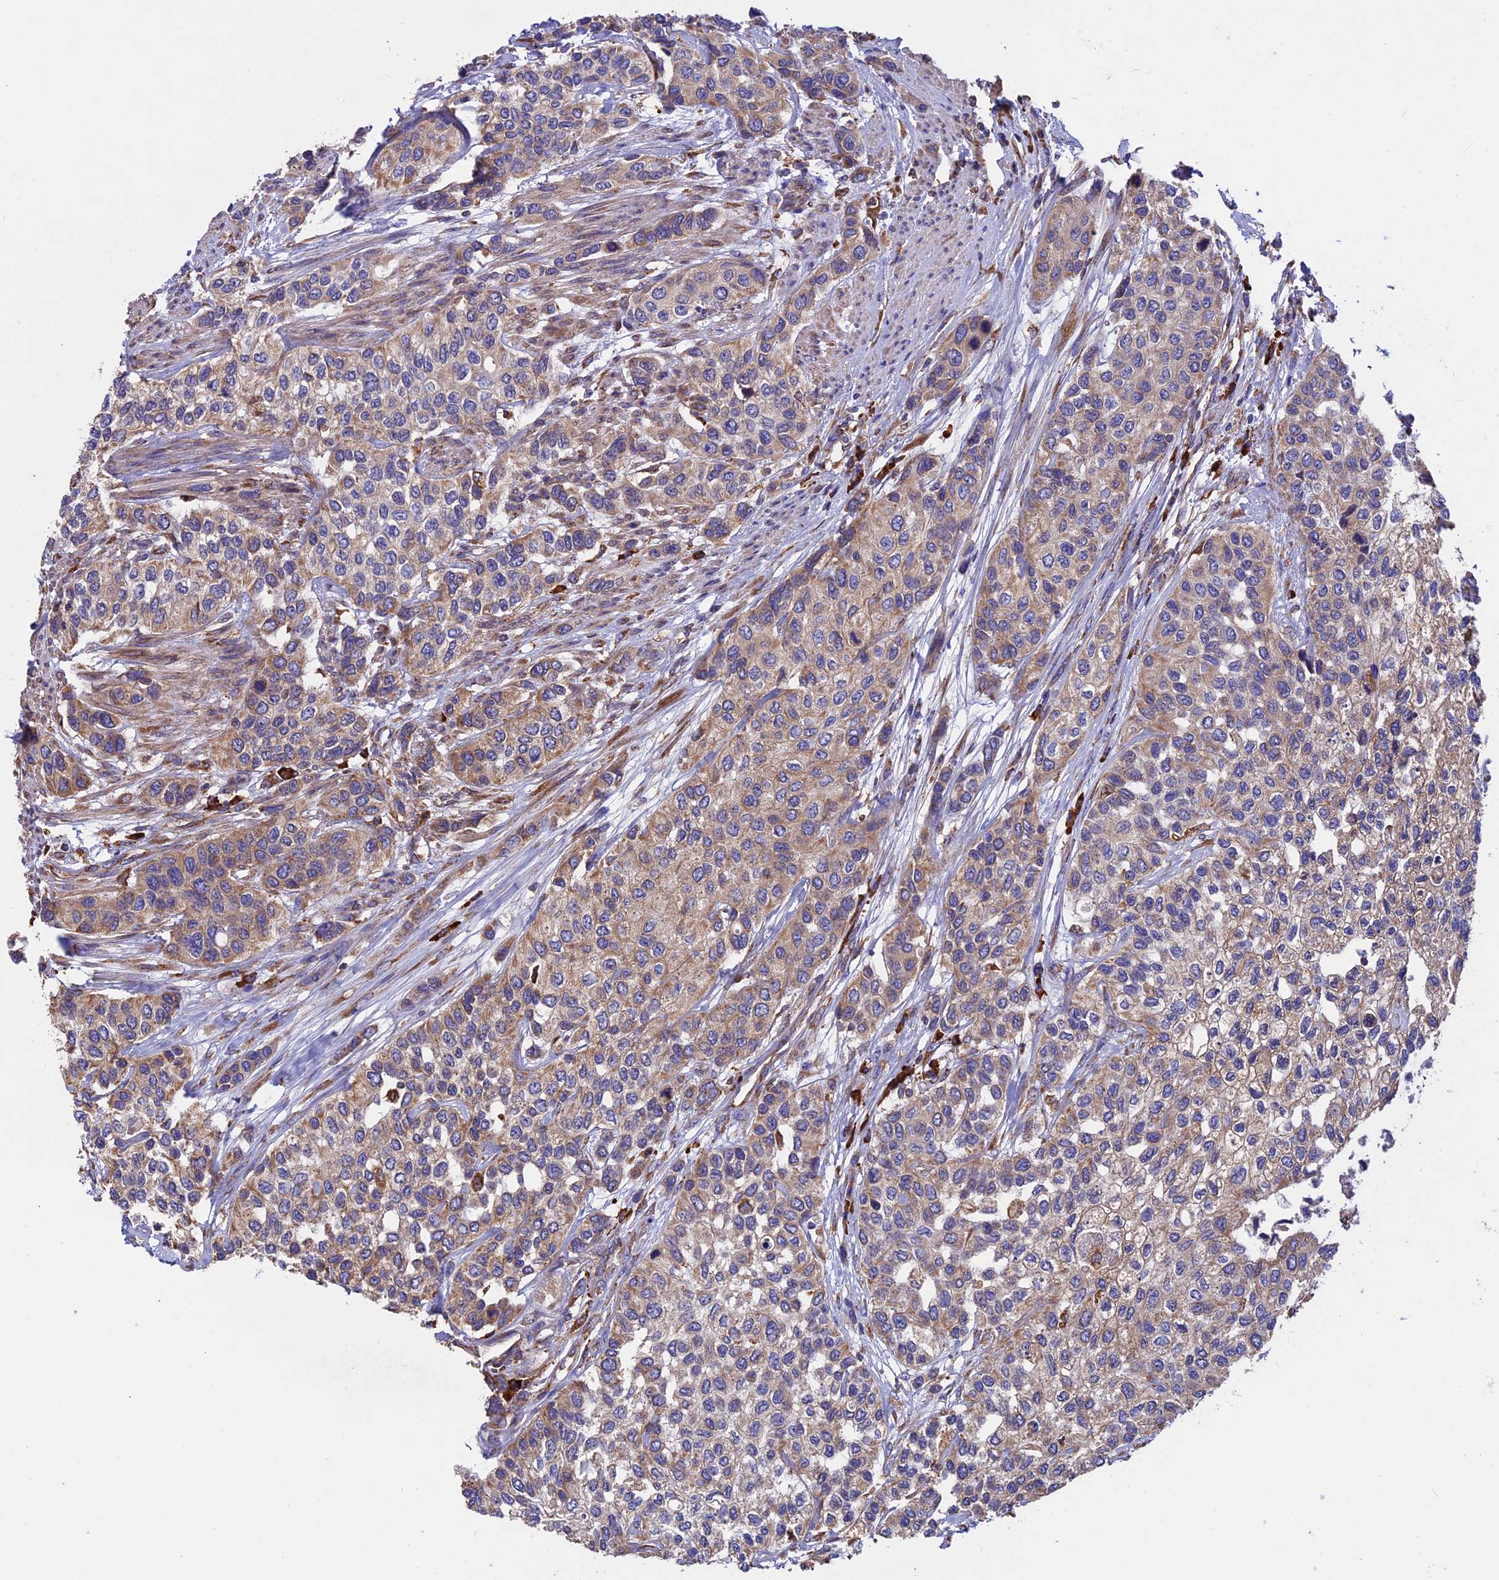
{"staining": {"intensity": "weak", "quantity": "25%-75%", "location": "cytoplasmic/membranous"}, "tissue": "urothelial cancer", "cell_type": "Tumor cells", "image_type": "cancer", "snomed": [{"axis": "morphology", "description": "Normal tissue, NOS"}, {"axis": "morphology", "description": "Urothelial carcinoma, High grade"}, {"axis": "topography", "description": "Vascular tissue"}, {"axis": "topography", "description": "Urinary bladder"}], "caption": "DAB (3,3'-diaminobenzidine) immunohistochemical staining of human urothelial cancer displays weak cytoplasmic/membranous protein expression in about 25%-75% of tumor cells. (Stains: DAB in brown, nuclei in blue, Microscopy: brightfield microscopy at high magnification).", "gene": "BTBD3", "patient": {"sex": "female", "age": 56}}